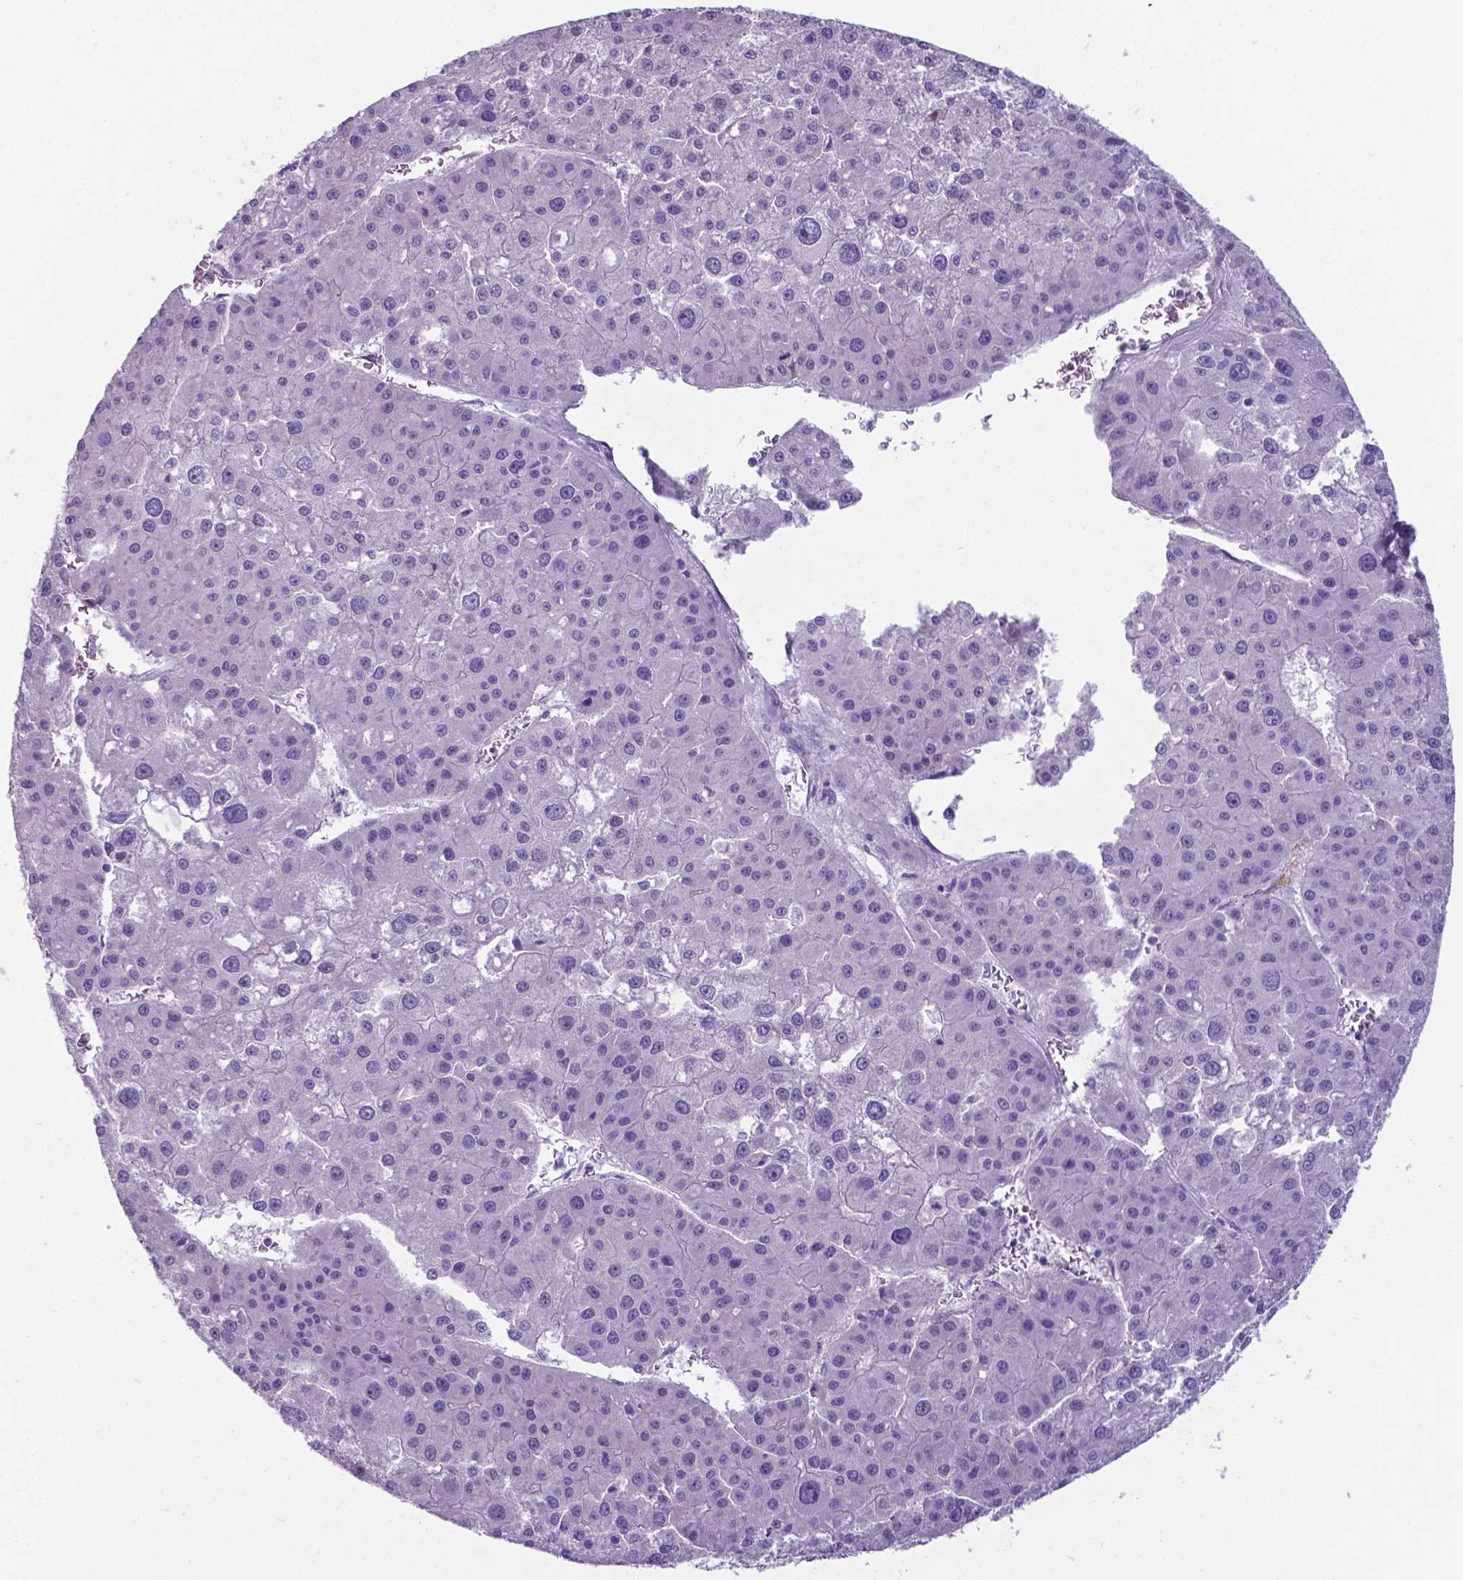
{"staining": {"intensity": "negative", "quantity": "none", "location": "none"}, "tissue": "liver cancer", "cell_type": "Tumor cells", "image_type": "cancer", "snomed": [{"axis": "morphology", "description": "Carcinoma, Hepatocellular, NOS"}, {"axis": "topography", "description": "Liver"}], "caption": "Tumor cells are negative for brown protein staining in liver cancer (hepatocellular carcinoma).", "gene": "AP5B1", "patient": {"sex": "male", "age": 73}}